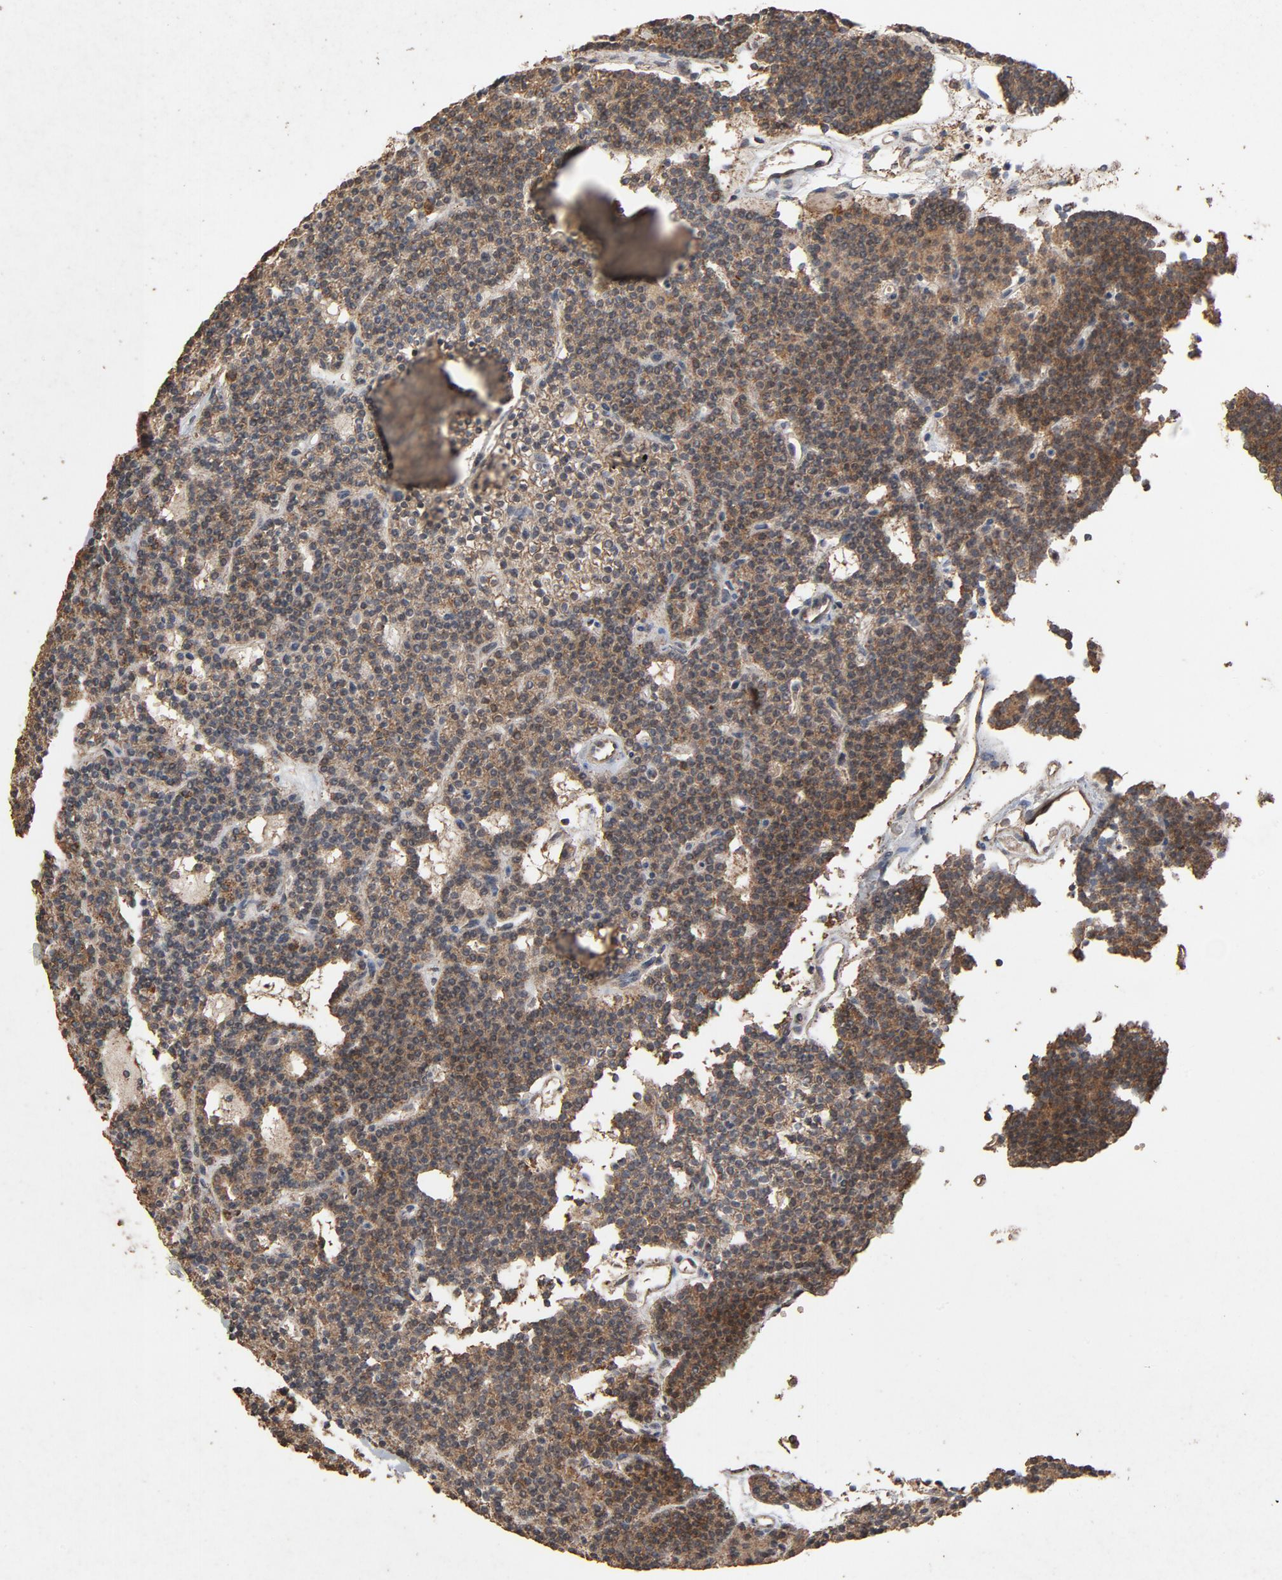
{"staining": {"intensity": "moderate", "quantity": ">75%", "location": "cytoplasmic/membranous,nuclear"}, "tissue": "parathyroid gland", "cell_type": "Glandular cells", "image_type": "normal", "snomed": [{"axis": "morphology", "description": "Normal tissue, NOS"}, {"axis": "topography", "description": "Parathyroid gland"}], "caption": "Parathyroid gland stained with immunohistochemistry (IHC) demonstrates moderate cytoplasmic/membranous,nuclear staining in approximately >75% of glandular cells. (Brightfield microscopy of DAB IHC at high magnification).", "gene": "CDK6", "patient": {"sex": "female", "age": 45}}